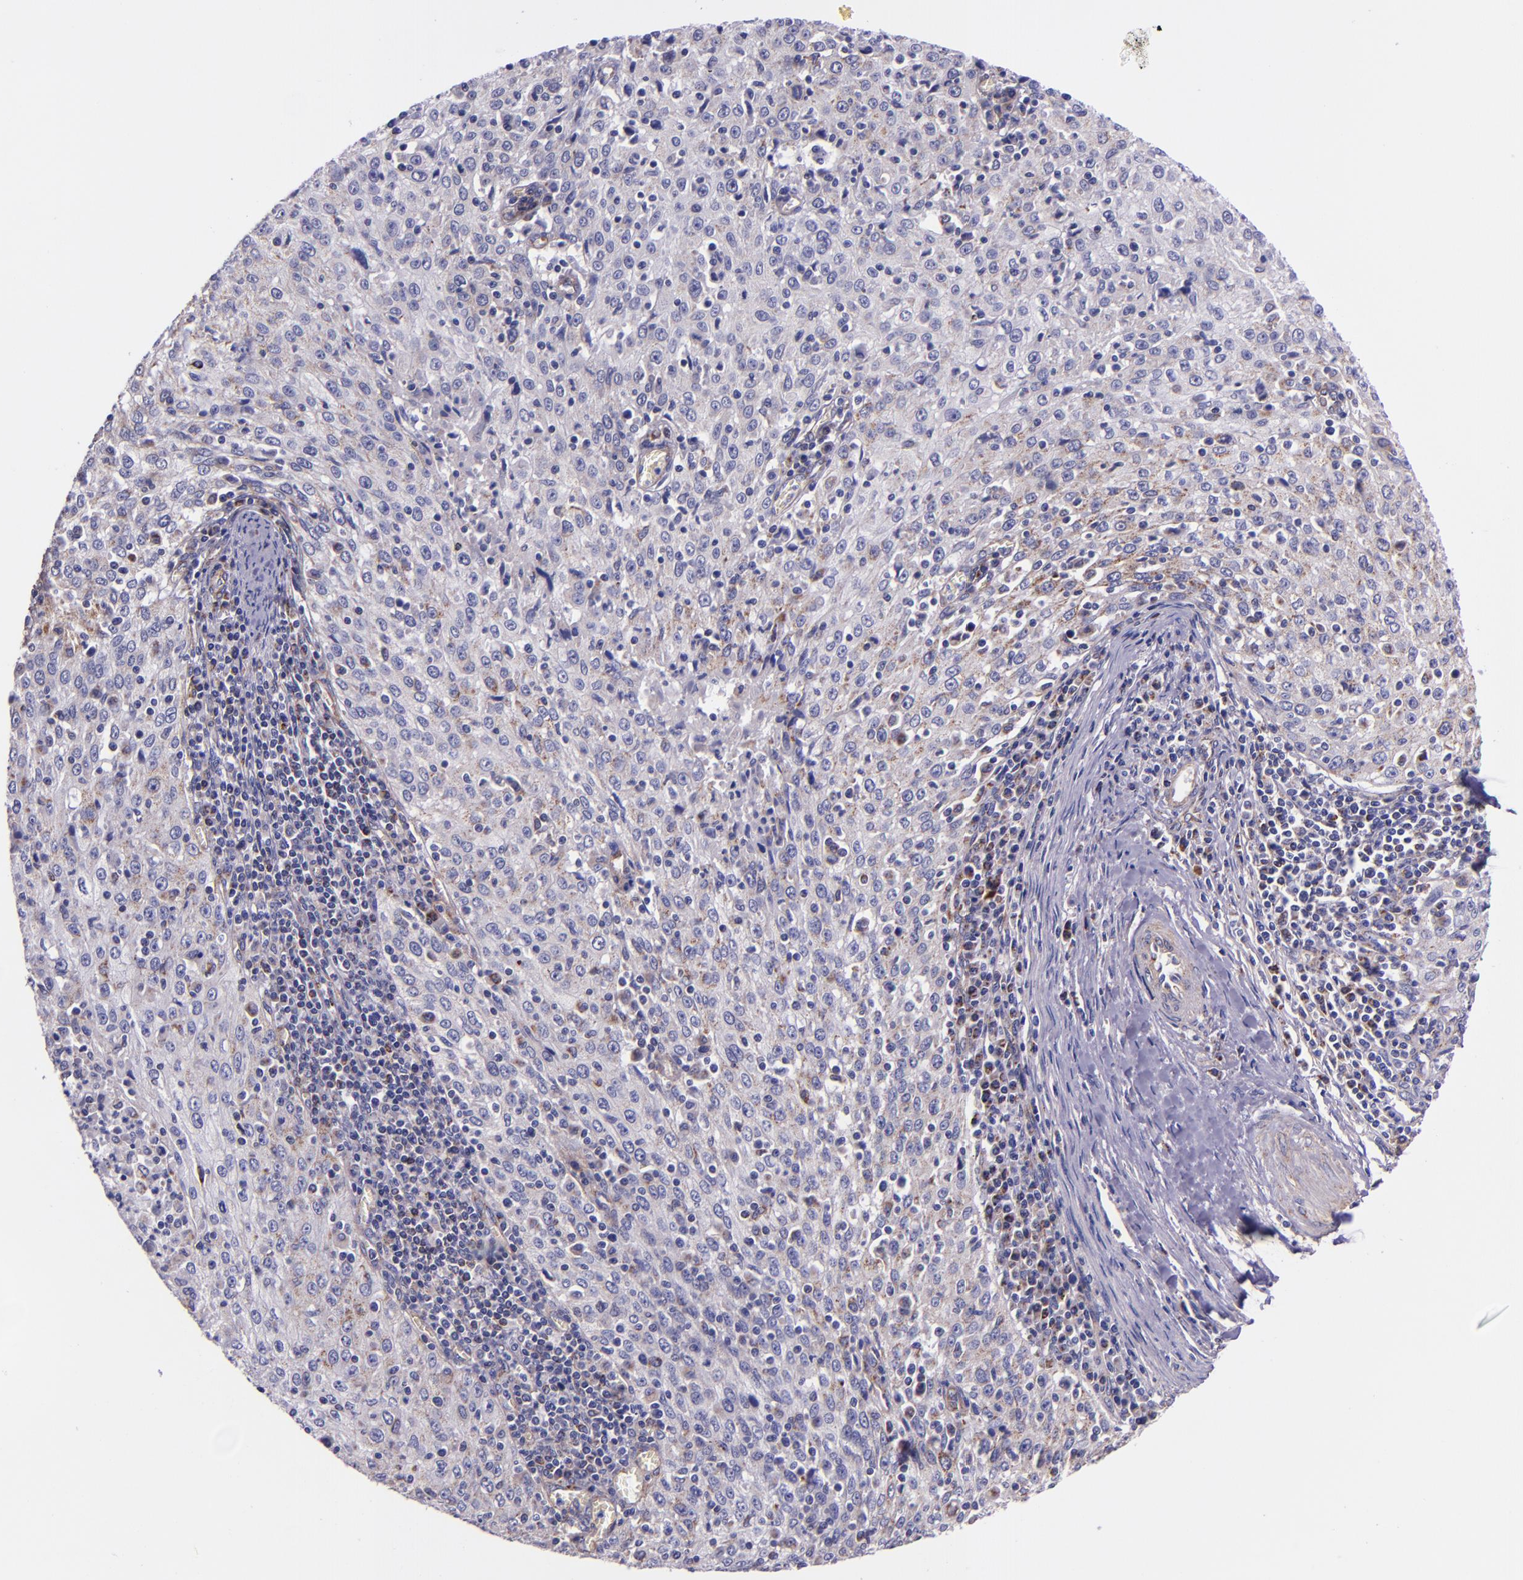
{"staining": {"intensity": "weak", "quantity": "<25%", "location": "cytoplasmic/membranous"}, "tissue": "cervical cancer", "cell_type": "Tumor cells", "image_type": "cancer", "snomed": [{"axis": "morphology", "description": "Squamous cell carcinoma, NOS"}, {"axis": "topography", "description": "Cervix"}], "caption": "Image shows no protein positivity in tumor cells of cervical cancer tissue.", "gene": "IDH3G", "patient": {"sex": "female", "age": 27}}